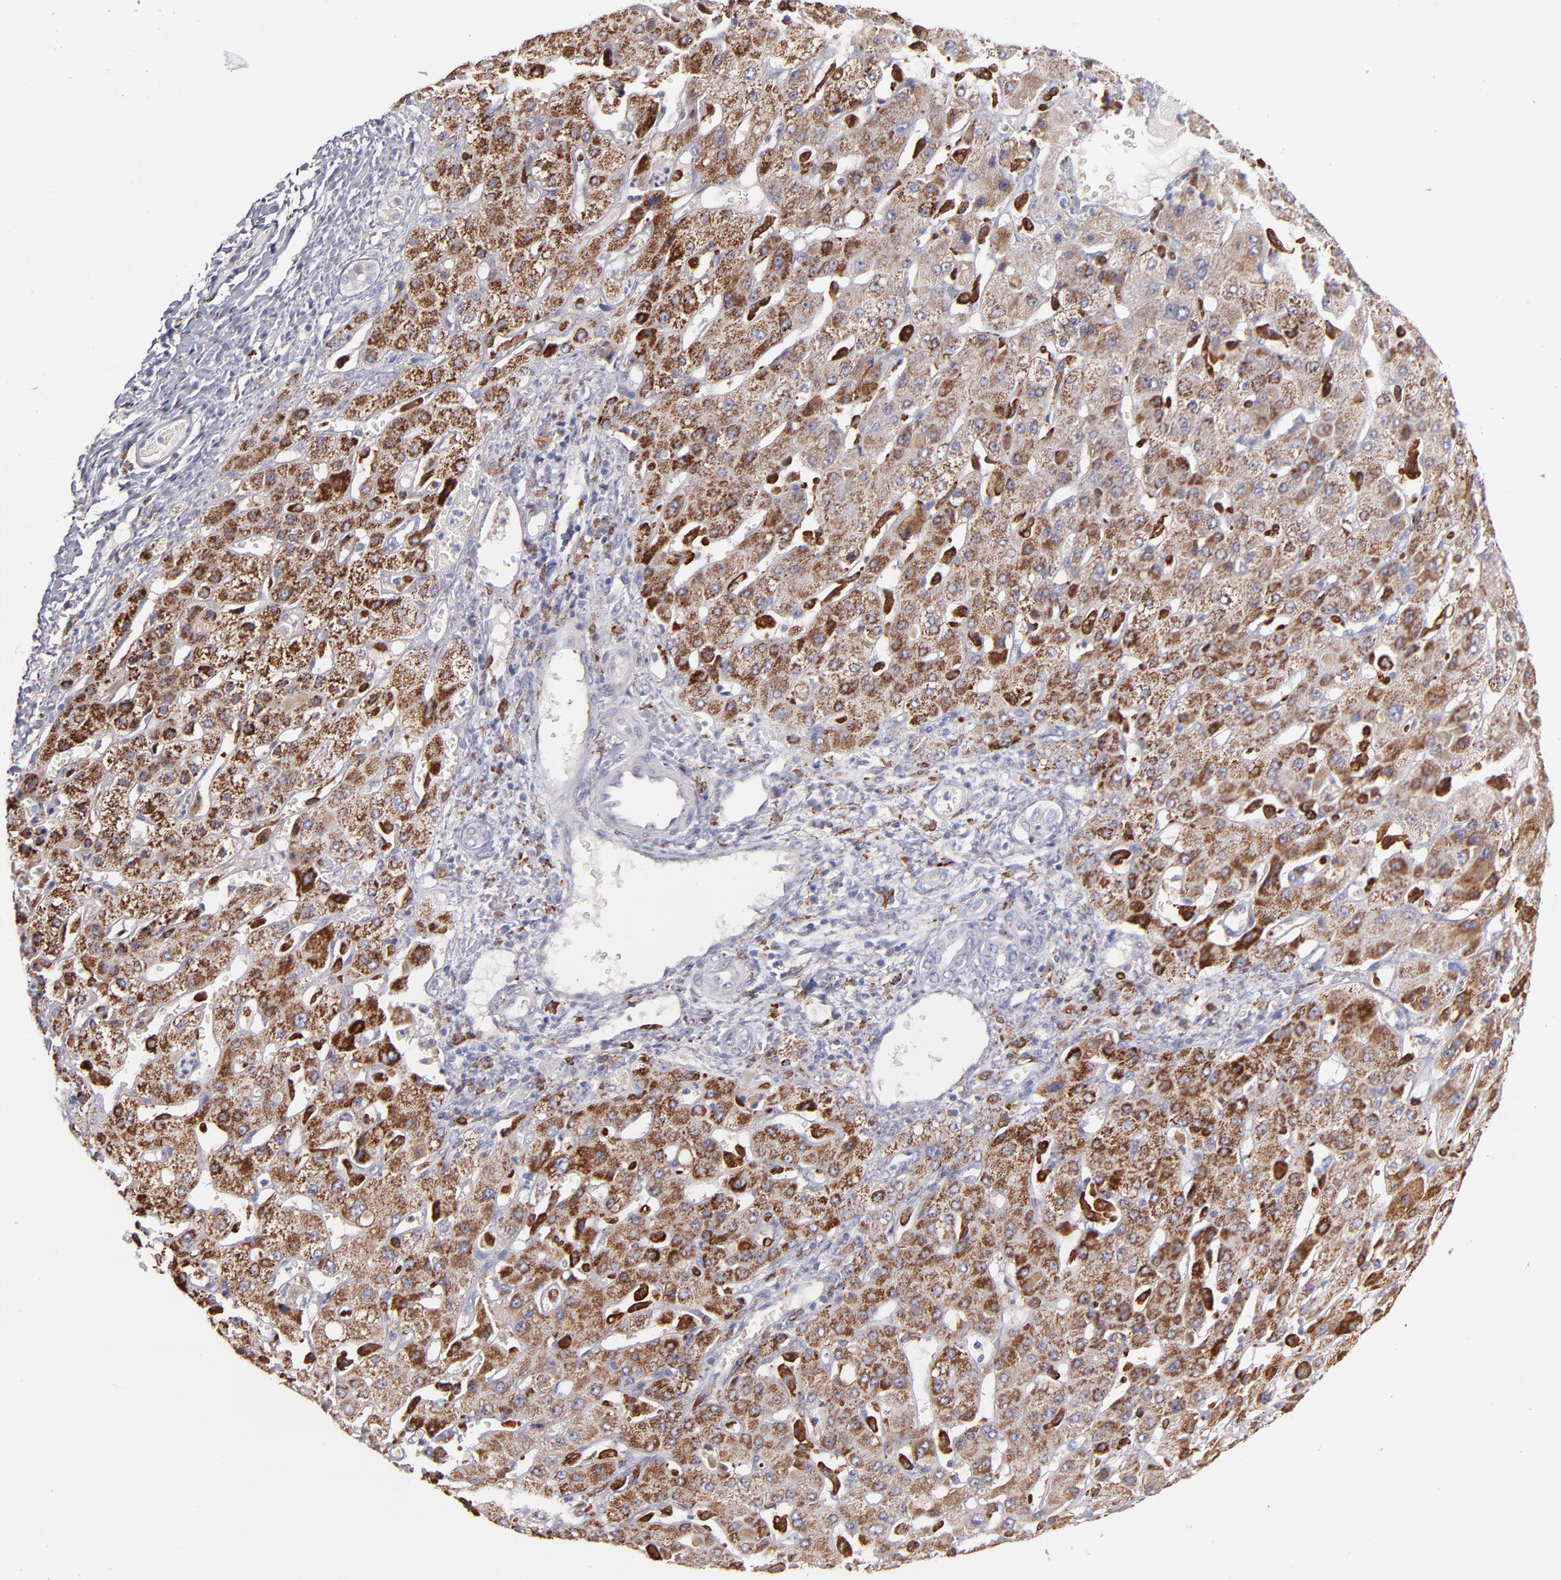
{"staining": {"intensity": "strong", "quantity": ">75%", "location": "cytoplasmic/membranous"}, "tissue": "liver cancer", "cell_type": "Tumor cells", "image_type": "cancer", "snomed": [{"axis": "morphology", "description": "Cholangiocarcinoma"}, {"axis": "topography", "description": "Liver"}], "caption": "Immunohistochemistry (IHC) photomicrograph of neoplastic tissue: human liver cancer (cholangiocarcinoma) stained using immunohistochemistry exhibits high levels of strong protein expression localized specifically in the cytoplasmic/membranous of tumor cells, appearing as a cytoplasmic/membranous brown color.", "gene": "GLDC", "patient": {"sex": "female", "age": 52}}